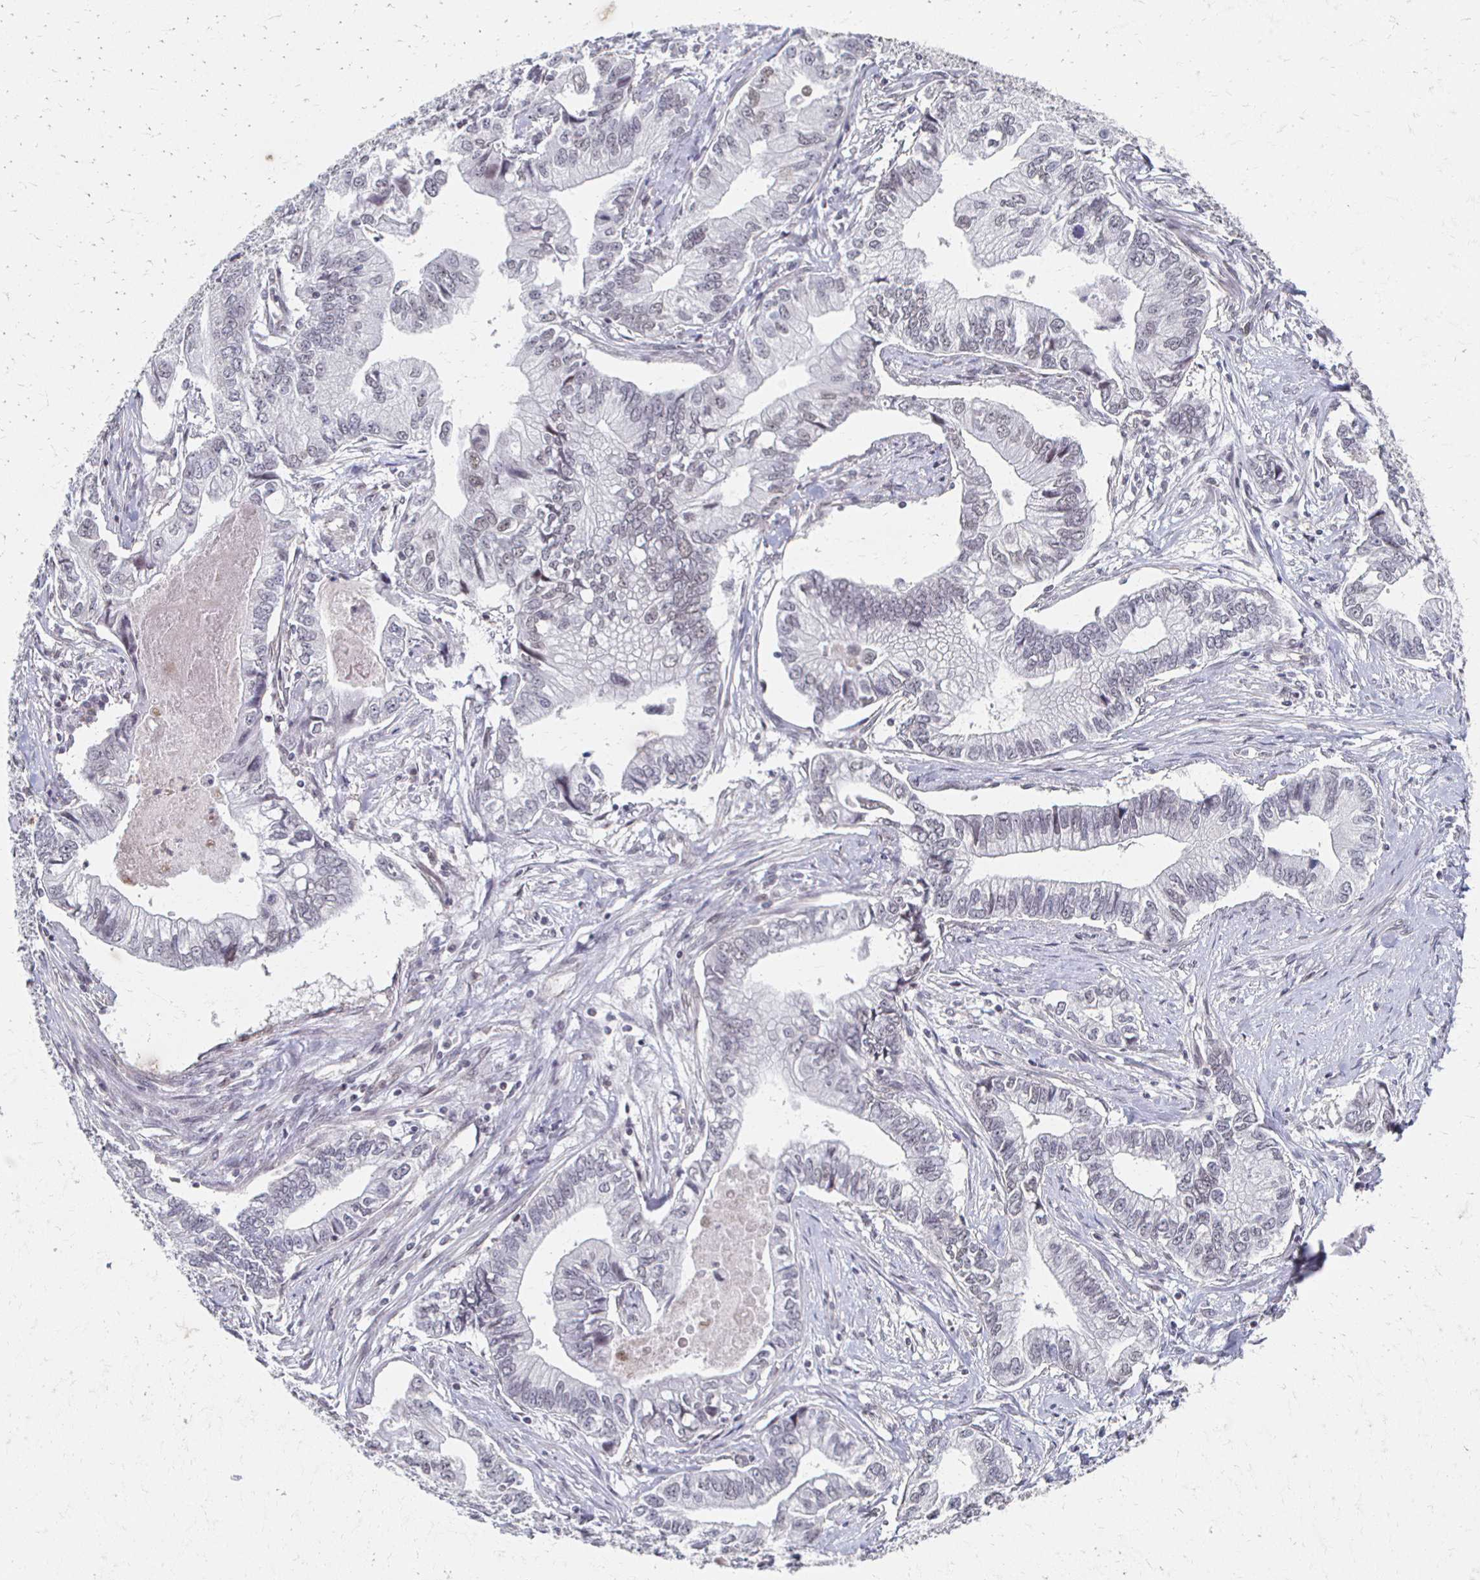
{"staining": {"intensity": "weak", "quantity": "<25%", "location": "nuclear"}, "tissue": "stomach cancer", "cell_type": "Tumor cells", "image_type": "cancer", "snomed": [{"axis": "morphology", "description": "Adenocarcinoma, NOS"}, {"axis": "topography", "description": "Pancreas"}, {"axis": "topography", "description": "Stomach, upper"}], "caption": "Tumor cells are negative for protein expression in human stomach cancer (adenocarcinoma).", "gene": "DAB1", "patient": {"sex": "male", "age": 77}}